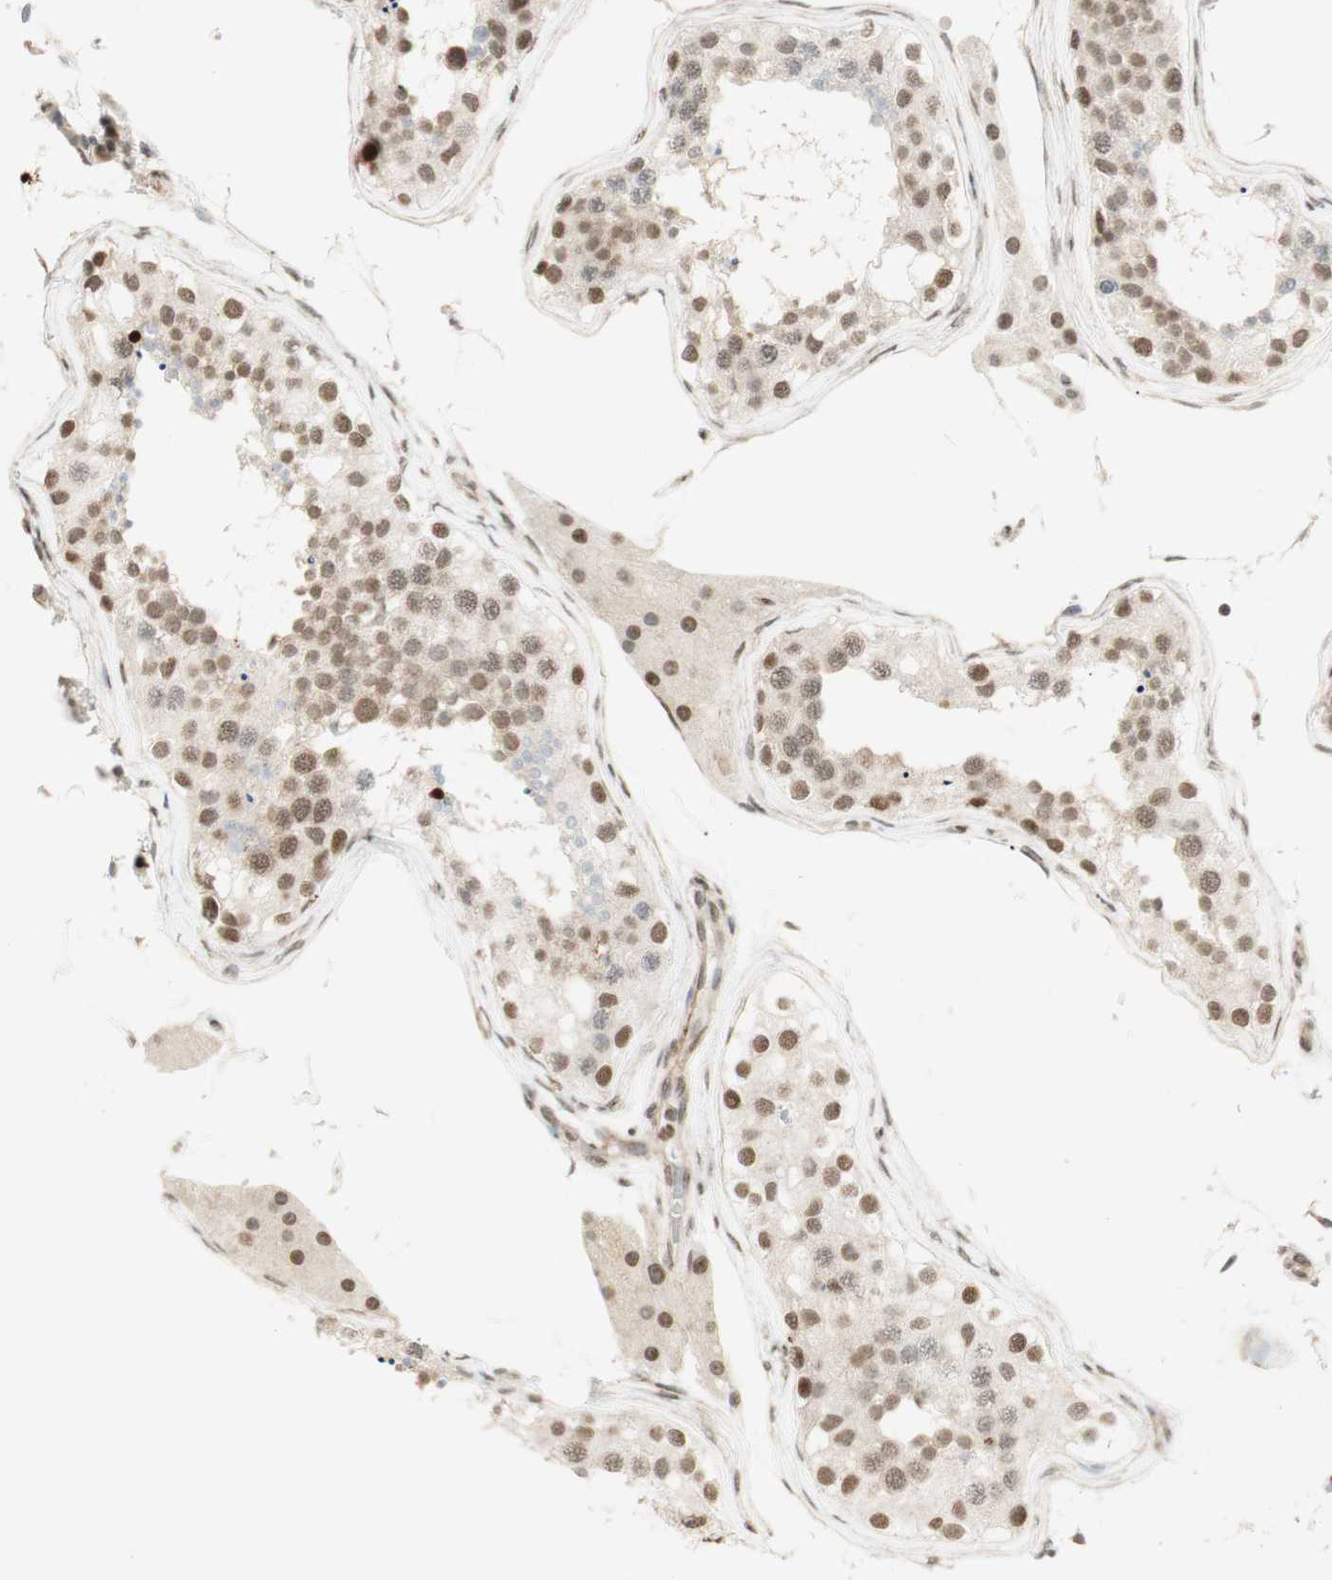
{"staining": {"intensity": "moderate", "quantity": ">75%", "location": "nuclear"}, "tissue": "testis", "cell_type": "Cells in seminiferous ducts", "image_type": "normal", "snomed": [{"axis": "morphology", "description": "Normal tissue, NOS"}, {"axis": "topography", "description": "Testis"}], "caption": "The micrograph reveals immunohistochemical staining of unremarkable testis. There is moderate nuclear expression is seen in about >75% of cells in seminiferous ducts.", "gene": "ZMYM6", "patient": {"sex": "male", "age": 68}}